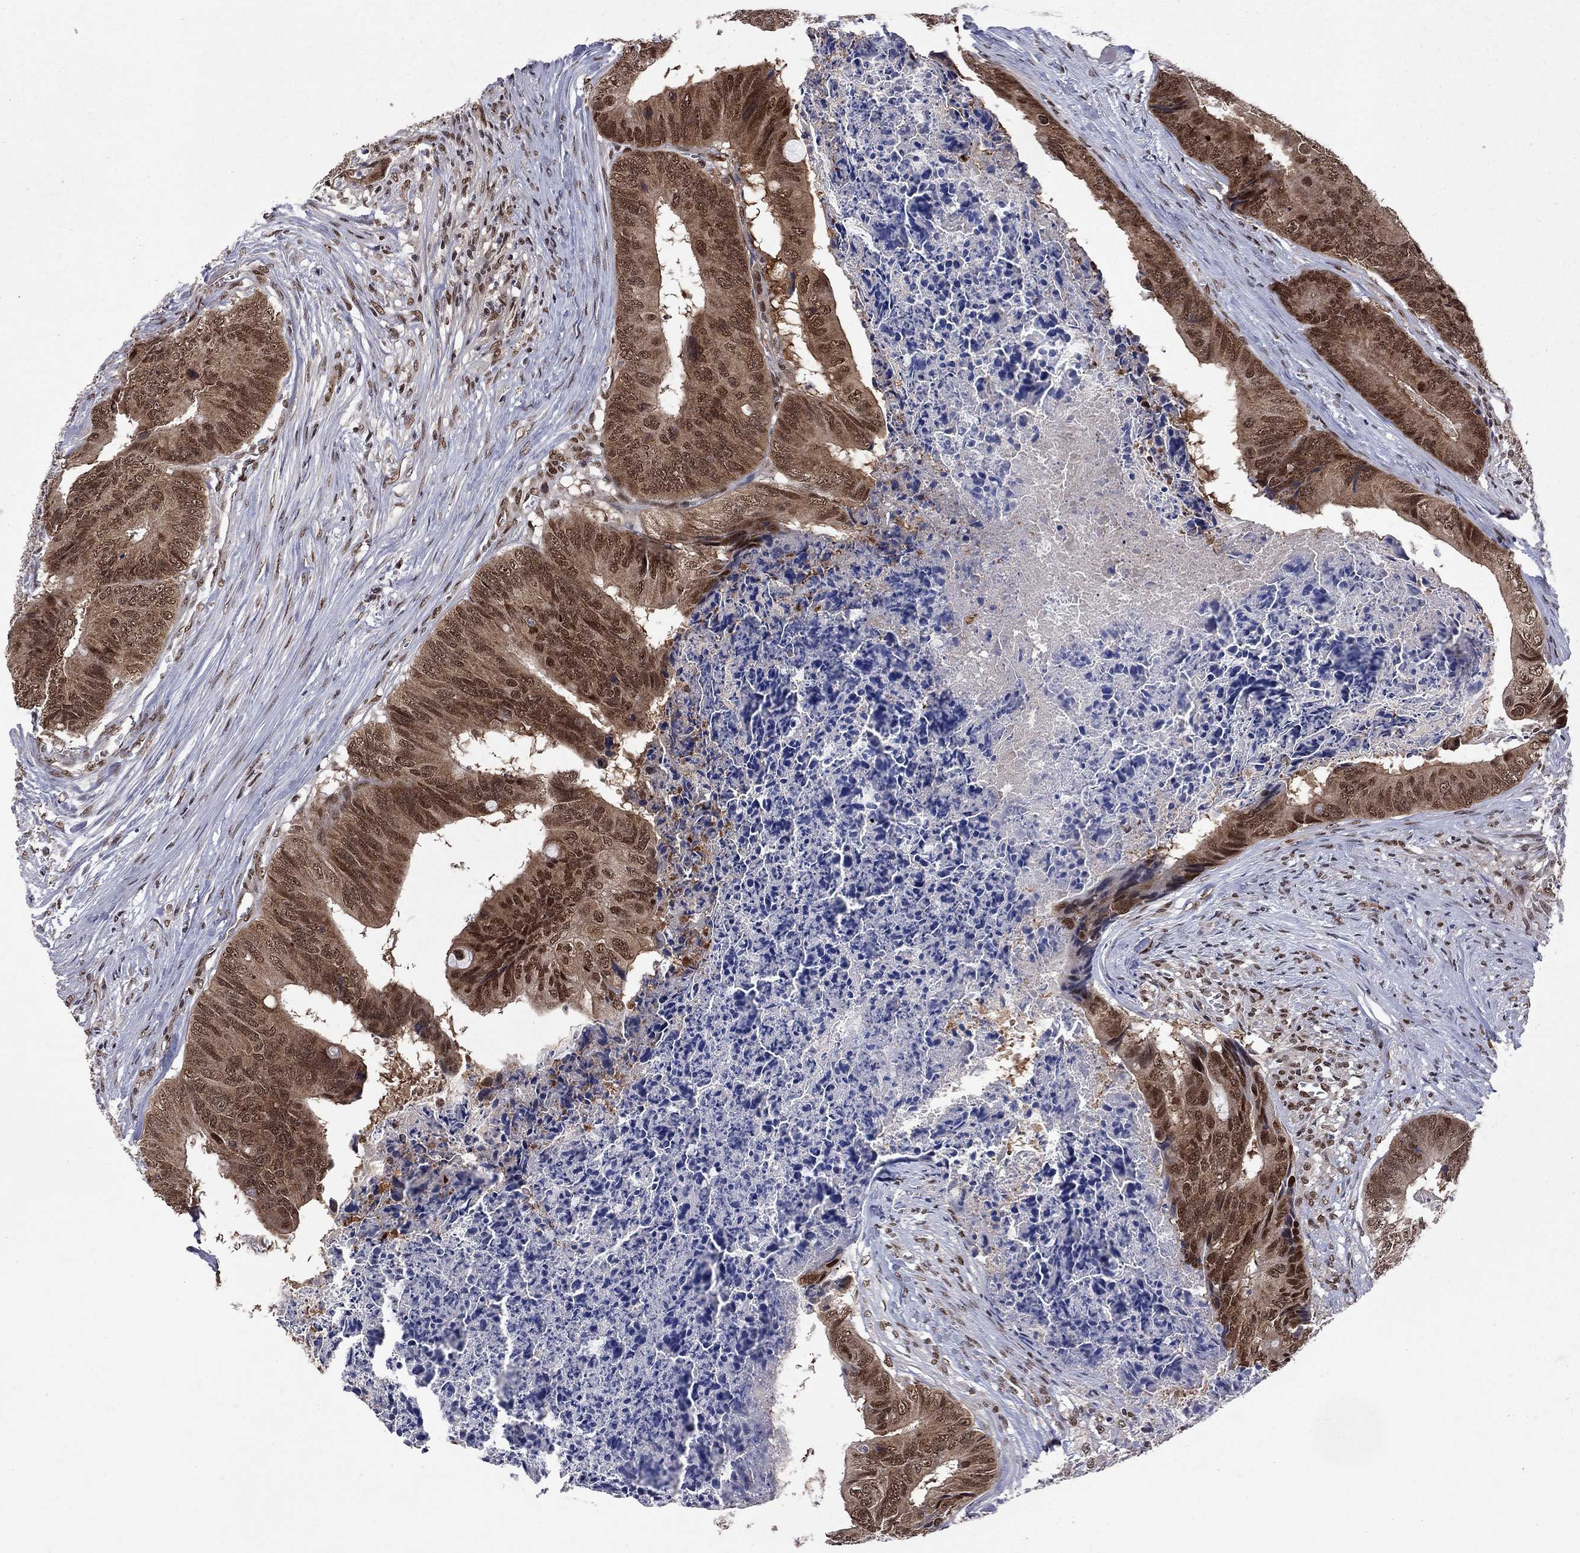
{"staining": {"intensity": "moderate", "quantity": ">75%", "location": "cytoplasmic/membranous,nuclear"}, "tissue": "colorectal cancer", "cell_type": "Tumor cells", "image_type": "cancer", "snomed": [{"axis": "morphology", "description": "Adenocarcinoma, NOS"}, {"axis": "topography", "description": "Colon"}], "caption": "Adenocarcinoma (colorectal) was stained to show a protein in brown. There is medium levels of moderate cytoplasmic/membranous and nuclear positivity in approximately >75% of tumor cells. Nuclei are stained in blue.", "gene": "SAP30L", "patient": {"sex": "male", "age": 84}}